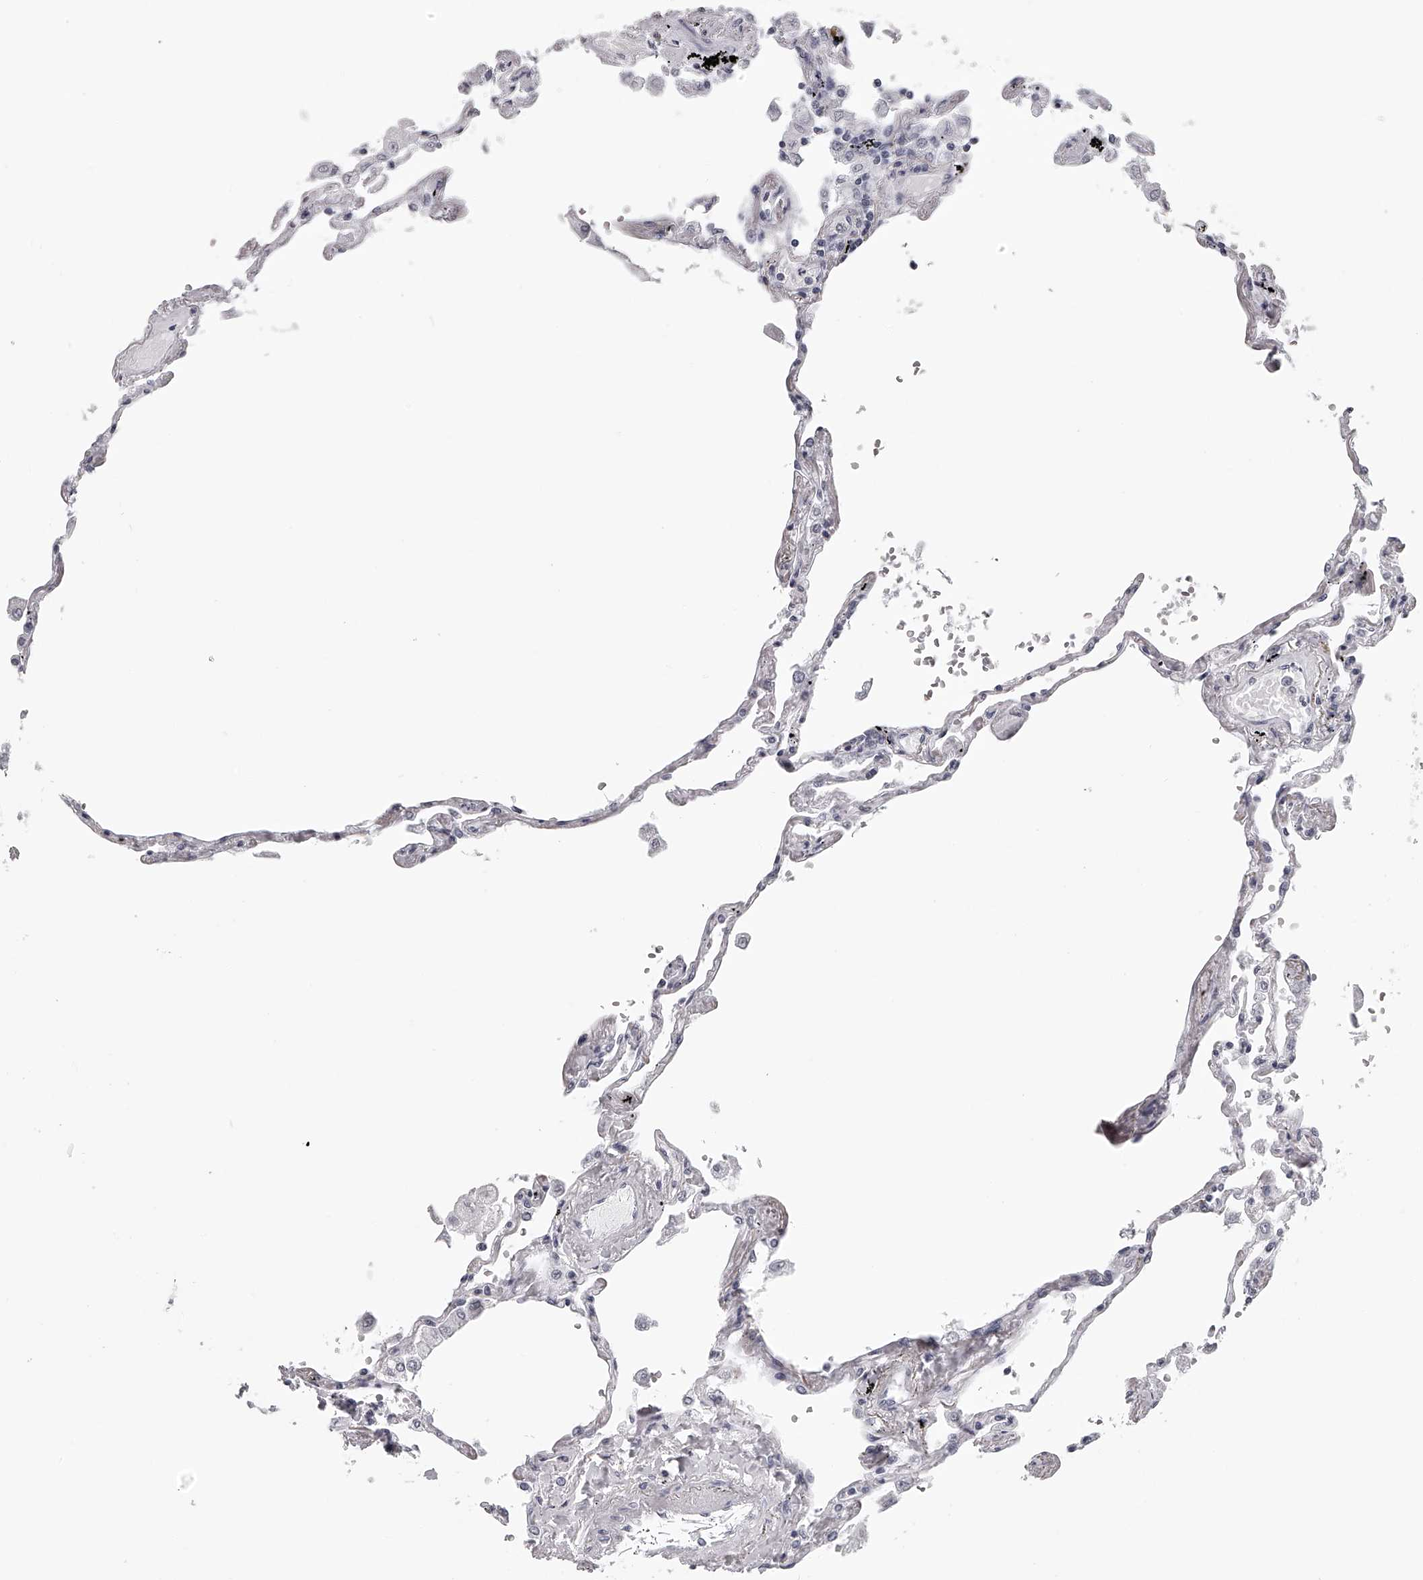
{"staining": {"intensity": "negative", "quantity": "none", "location": "none"}, "tissue": "lung", "cell_type": "Alveolar cells", "image_type": "normal", "snomed": [{"axis": "morphology", "description": "Normal tissue, NOS"}, {"axis": "topography", "description": "Lung"}], "caption": "This photomicrograph is of unremarkable lung stained with immunohistochemistry to label a protein in brown with the nuclei are counter-stained blue. There is no staining in alveolar cells. Nuclei are stained in blue.", "gene": "SEC11C", "patient": {"sex": "female", "age": 67}}